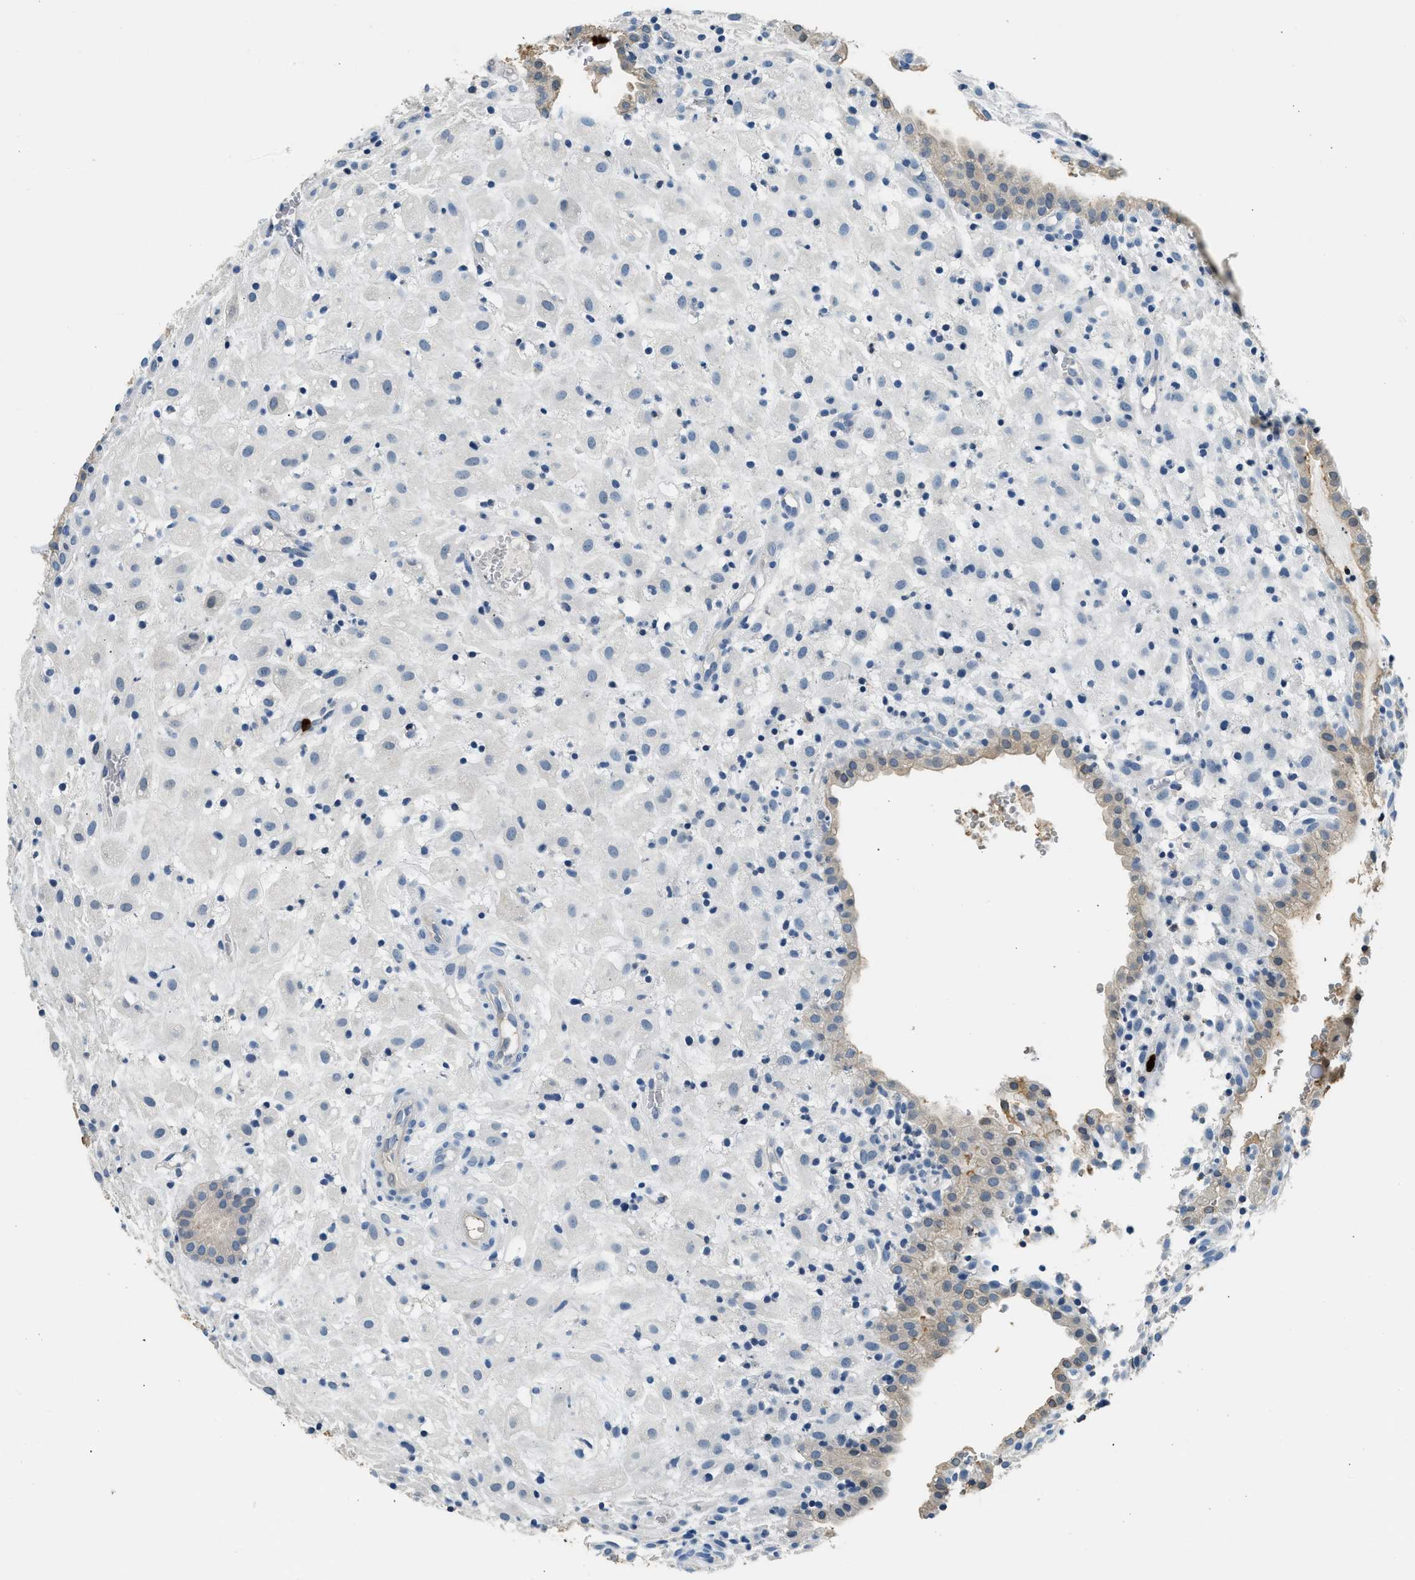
{"staining": {"intensity": "negative", "quantity": "none", "location": "none"}, "tissue": "placenta", "cell_type": "Decidual cells", "image_type": "normal", "snomed": [{"axis": "morphology", "description": "Normal tissue, NOS"}, {"axis": "topography", "description": "Placenta"}], "caption": "This is an immunohistochemistry (IHC) micrograph of benign placenta. There is no positivity in decidual cells.", "gene": "ANXA3", "patient": {"sex": "female", "age": 18}}